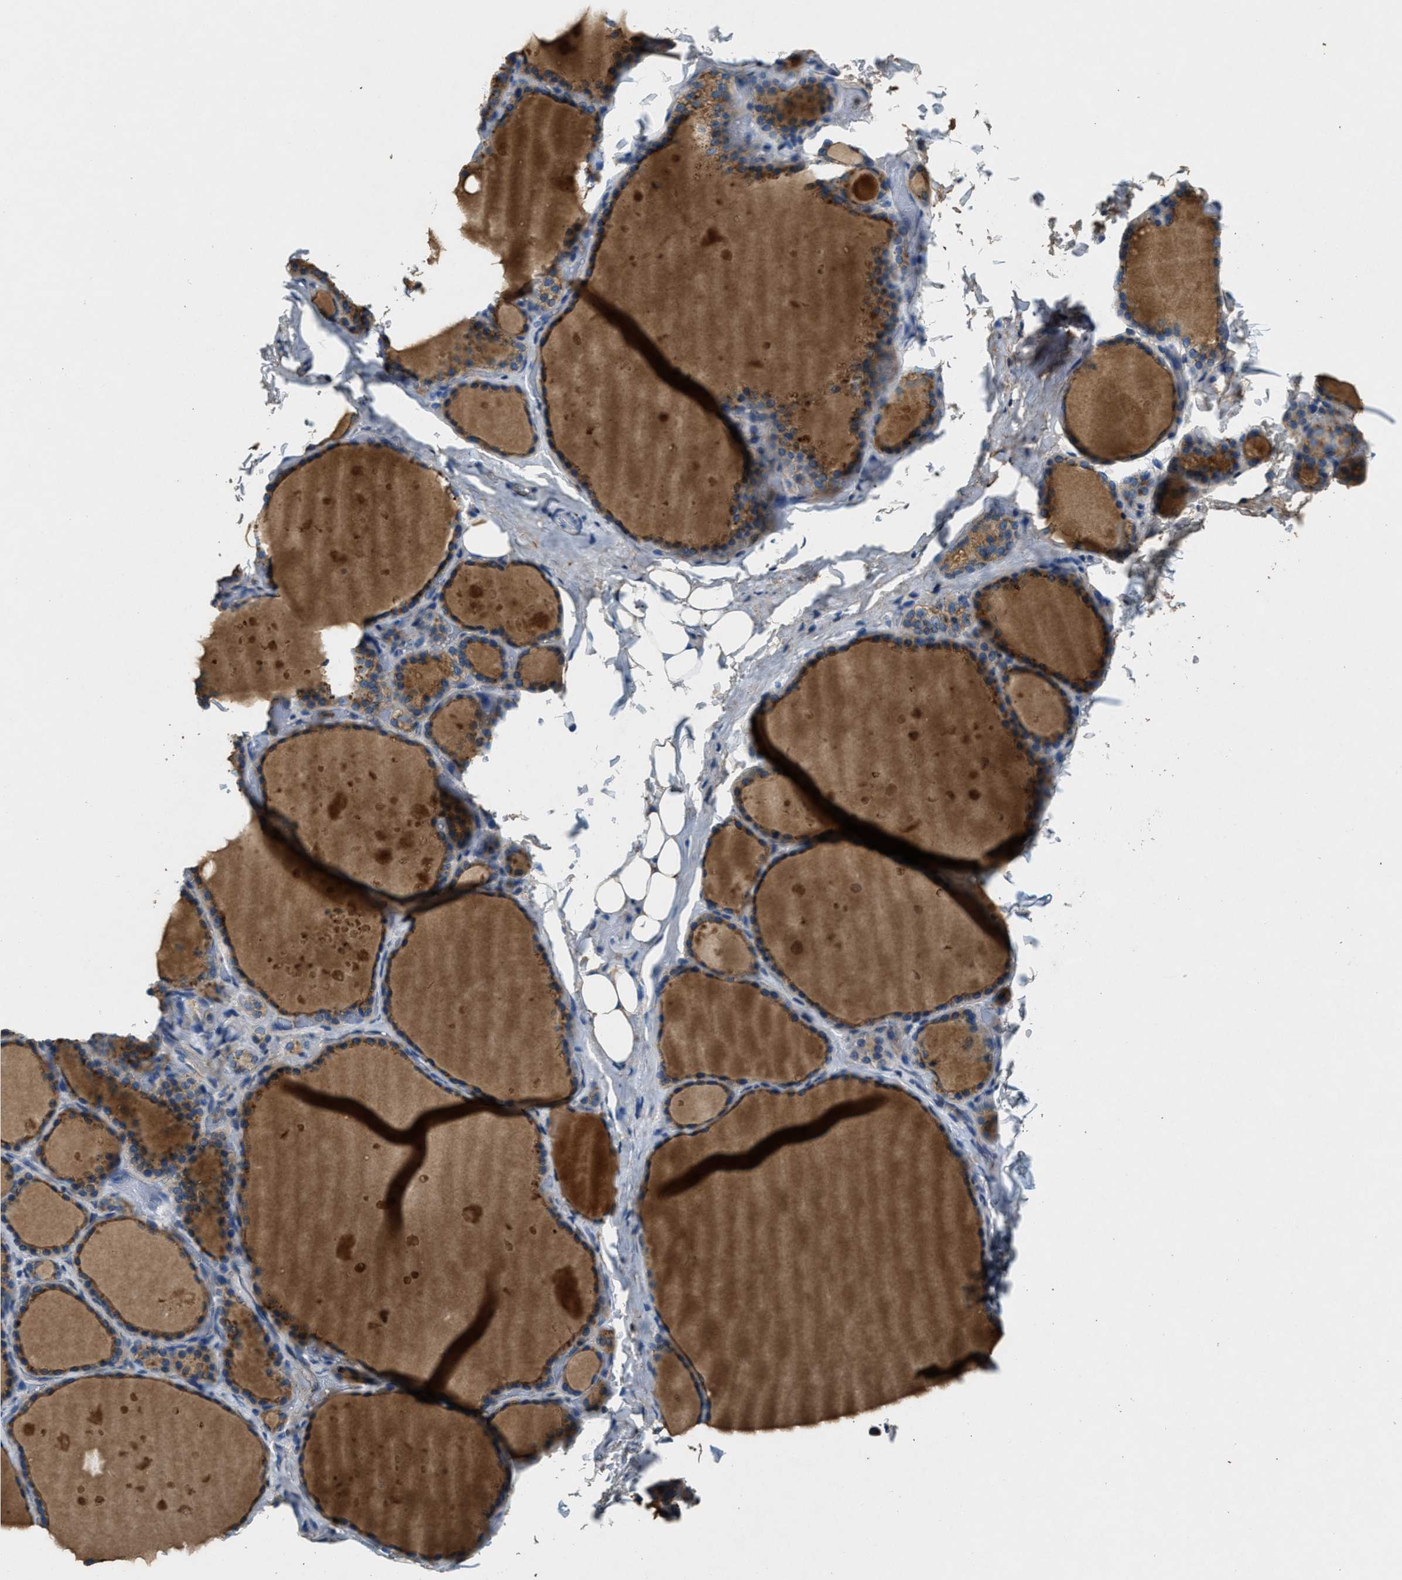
{"staining": {"intensity": "strong", "quantity": ">75%", "location": "cytoplasmic/membranous"}, "tissue": "thyroid gland", "cell_type": "Glandular cells", "image_type": "normal", "snomed": [{"axis": "morphology", "description": "Normal tissue, NOS"}, {"axis": "topography", "description": "Thyroid gland"}], "caption": "A brown stain highlights strong cytoplasmic/membranous expression of a protein in glandular cells of benign human thyroid gland. (Stains: DAB (3,3'-diaminobenzidine) in brown, nuclei in blue, Microscopy: brightfield microscopy at high magnification).", "gene": "BLOC1S1", "patient": {"sex": "female", "age": 44}}